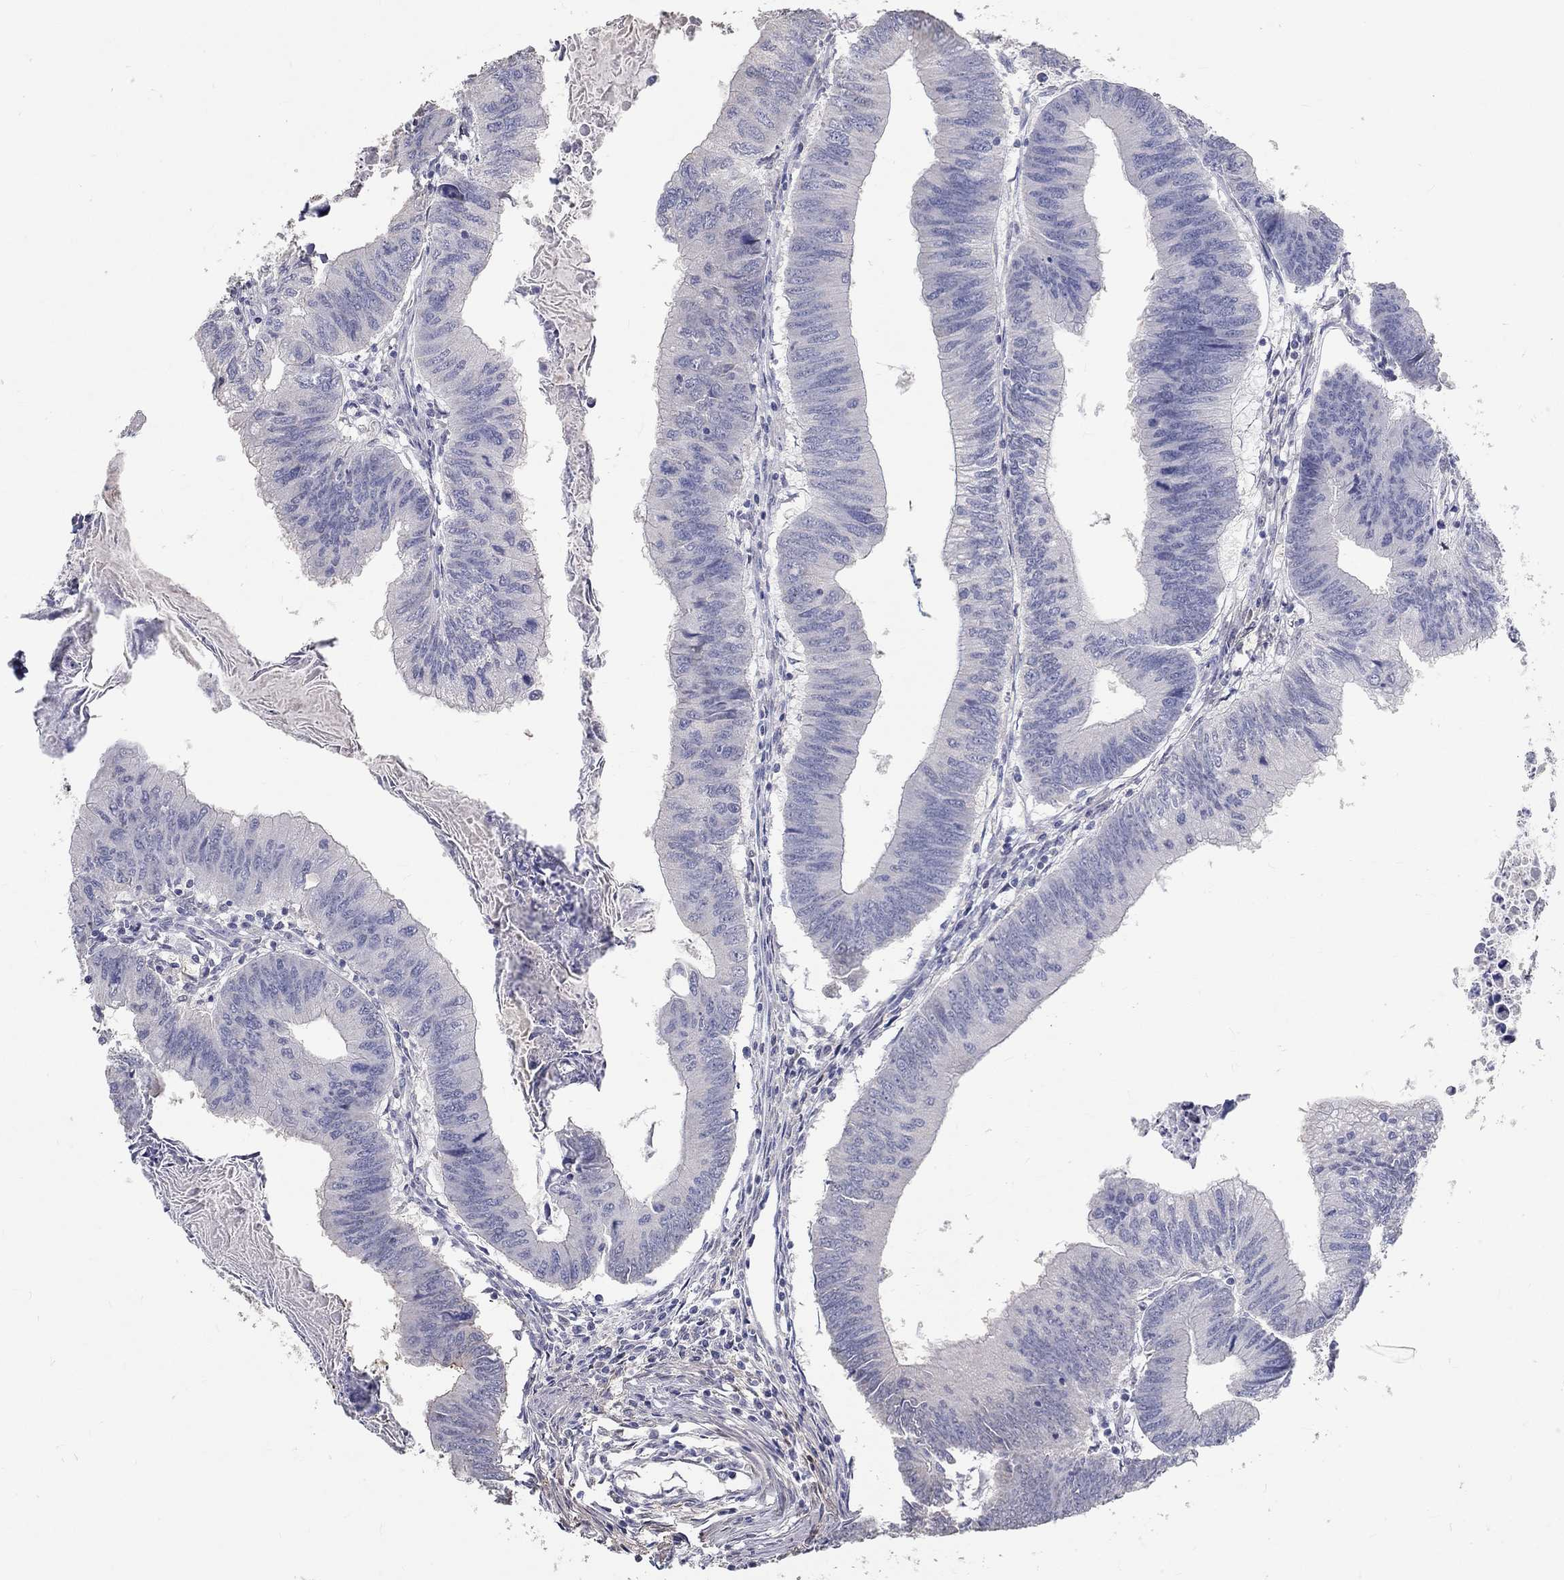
{"staining": {"intensity": "negative", "quantity": "none", "location": "none"}, "tissue": "colorectal cancer", "cell_type": "Tumor cells", "image_type": "cancer", "snomed": [{"axis": "morphology", "description": "Adenocarcinoma, NOS"}, {"axis": "topography", "description": "Colon"}], "caption": "Tumor cells are negative for protein expression in human colorectal adenocarcinoma.", "gene": "FGF2", "patient": {"sex": "male", "age": 53}}